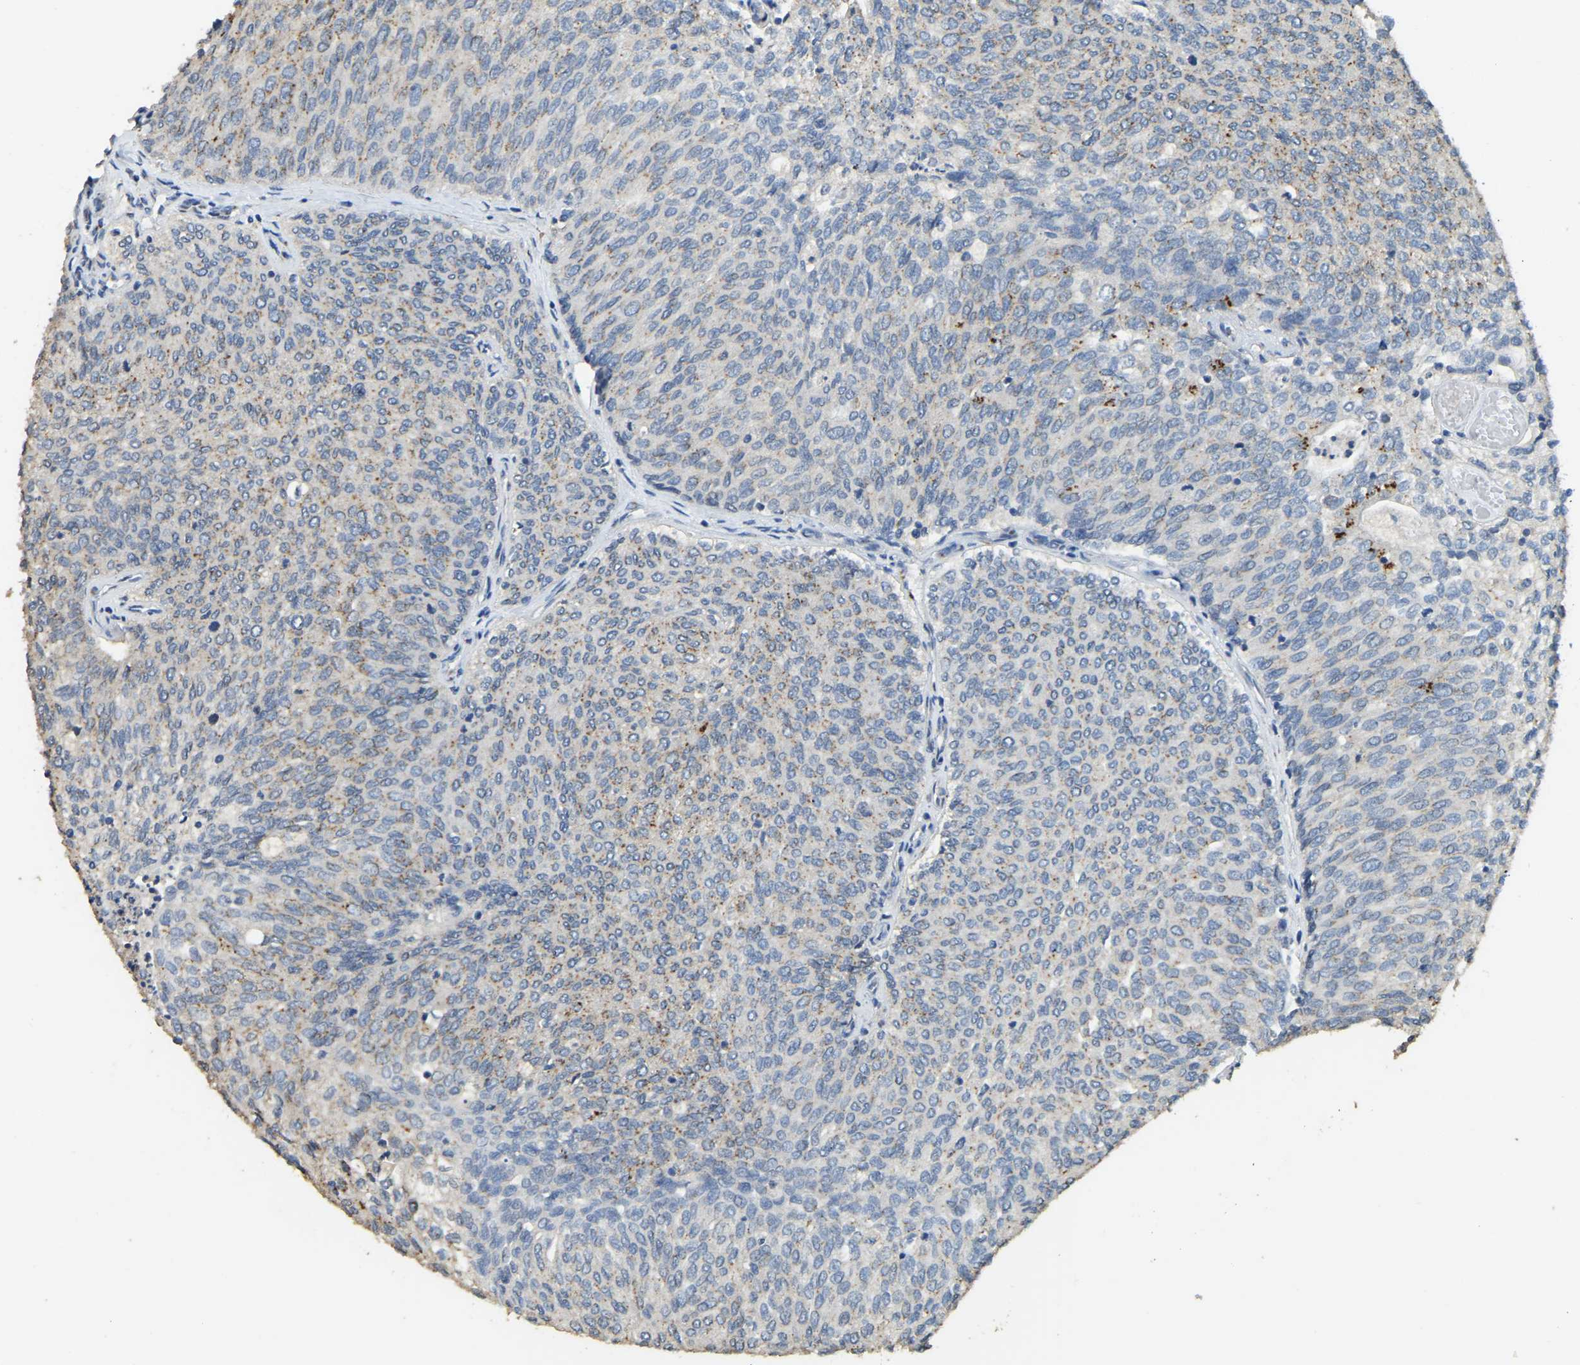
{"staining": {"intensity": "weak", "quantity": "25%-75%", "location": "cytoplasmic/membranous"}, "tissue": "urothelial cancer", "cell_type": "Tumor cells", "image_type": "cancer", "snomed": [{"axis": "morphology", "description": "Urothelial carcinoma, Low grade"}, {"axis": "topography", "description": "Urinary bladder"}], "caption": "Immunohistochemistry staining of urothelial cancer, which shows low levels of weak cytoplasmic/membranous staining in about 25%-75% of tumor cells indicating weak cytoplasmic/membranous protein expression. The staining was performed using DAB (brown) for protein detection and nuclei were counterstained in hematoxylin (blue).", "gene": "FAM174A", "patient": {"sex": "female", "age": 79}}